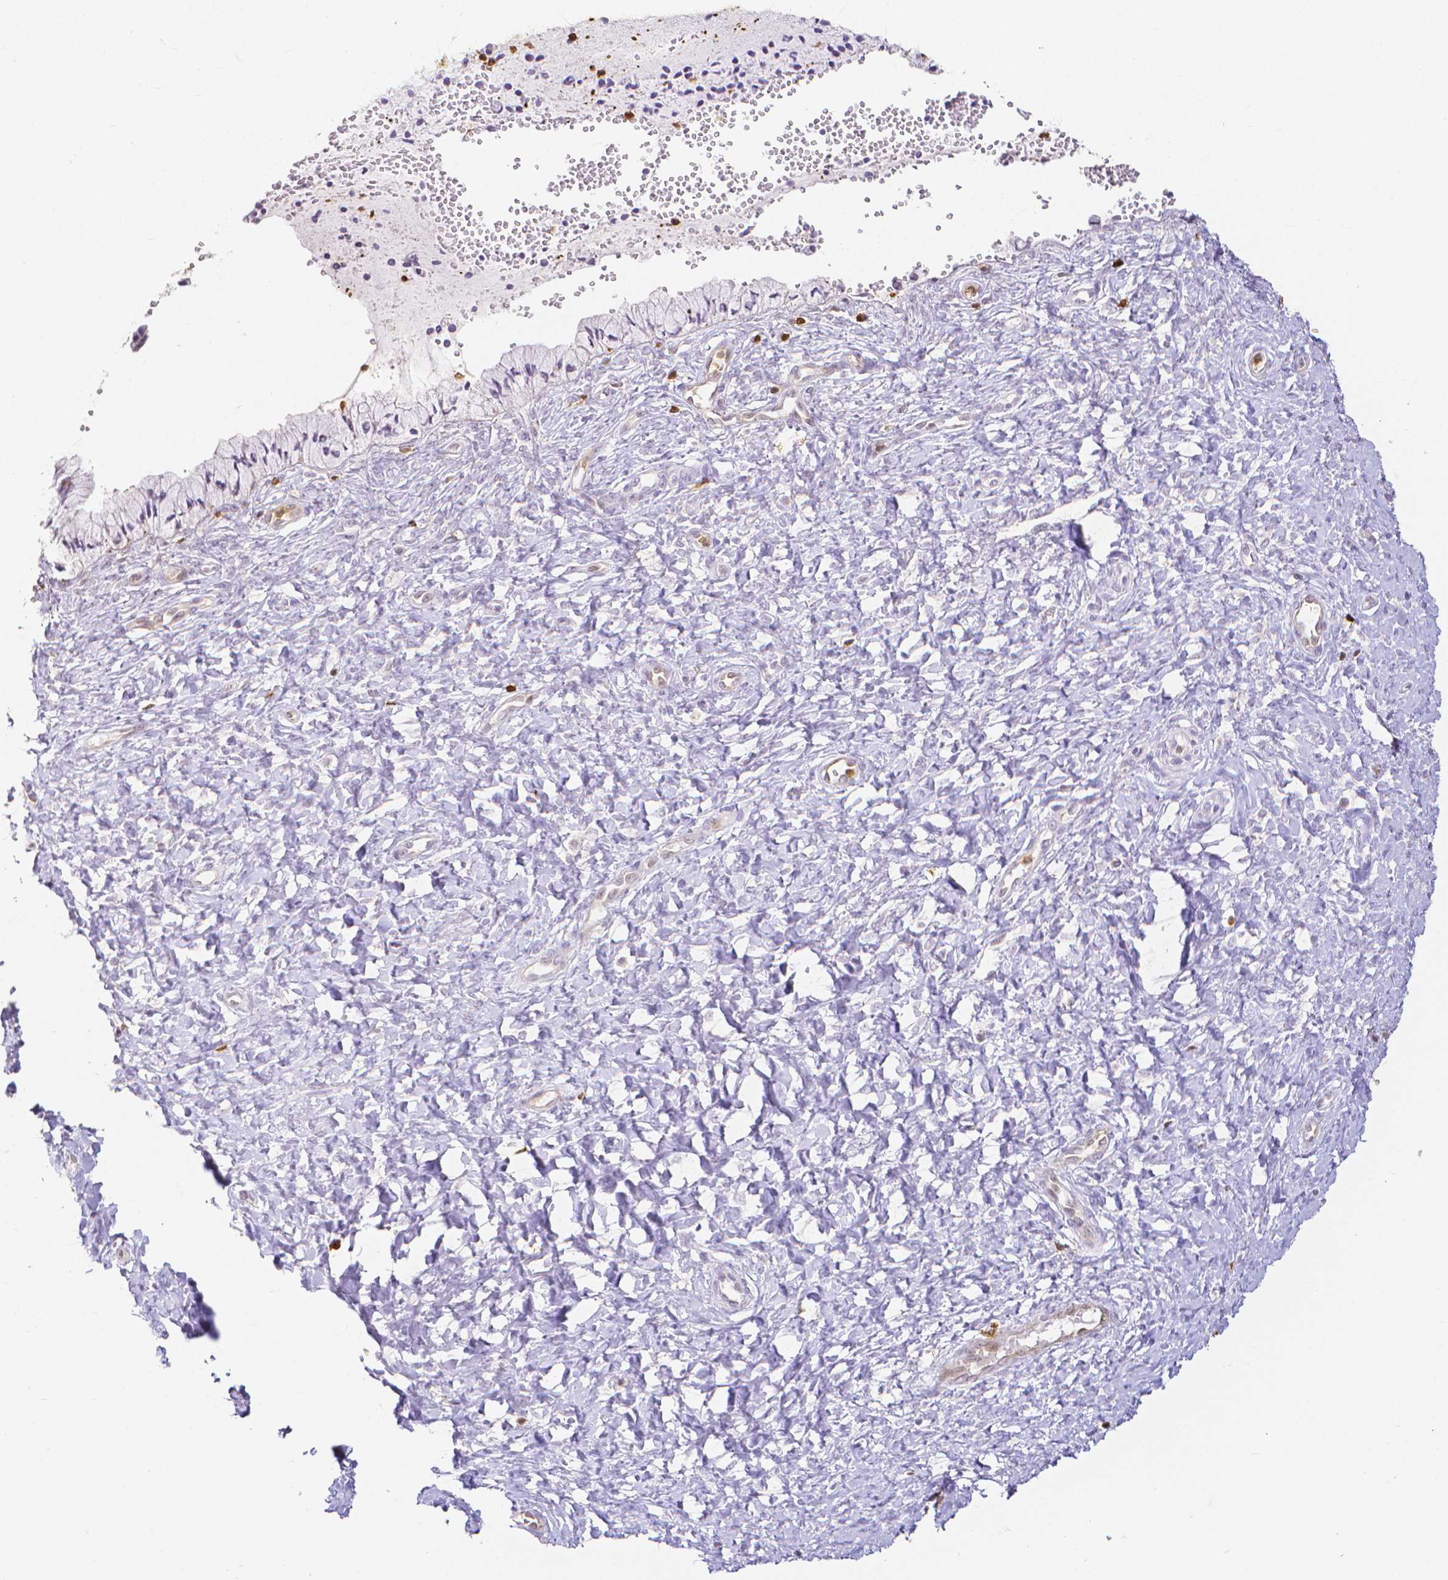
{"staining": {"intensity": "negative", "quantity": "none", "location": "none"}, "tissue": "cervix", "cell_type": "Glandular cells", "image_type": "normal", "snomed": [{"axis": "morphology", "description": "Normal tissue, NOS"}, {"axis": "topography", "description": "Cervix"}], "caption": "This micrograph is of benign cervix stained with immunohistochemistry to label a protein in brown with the nuclei are counter-stained blue. There is no positivity in glandular cells.", "gene": "COTL1", "patient": {"sex": "female", "age": 37}}